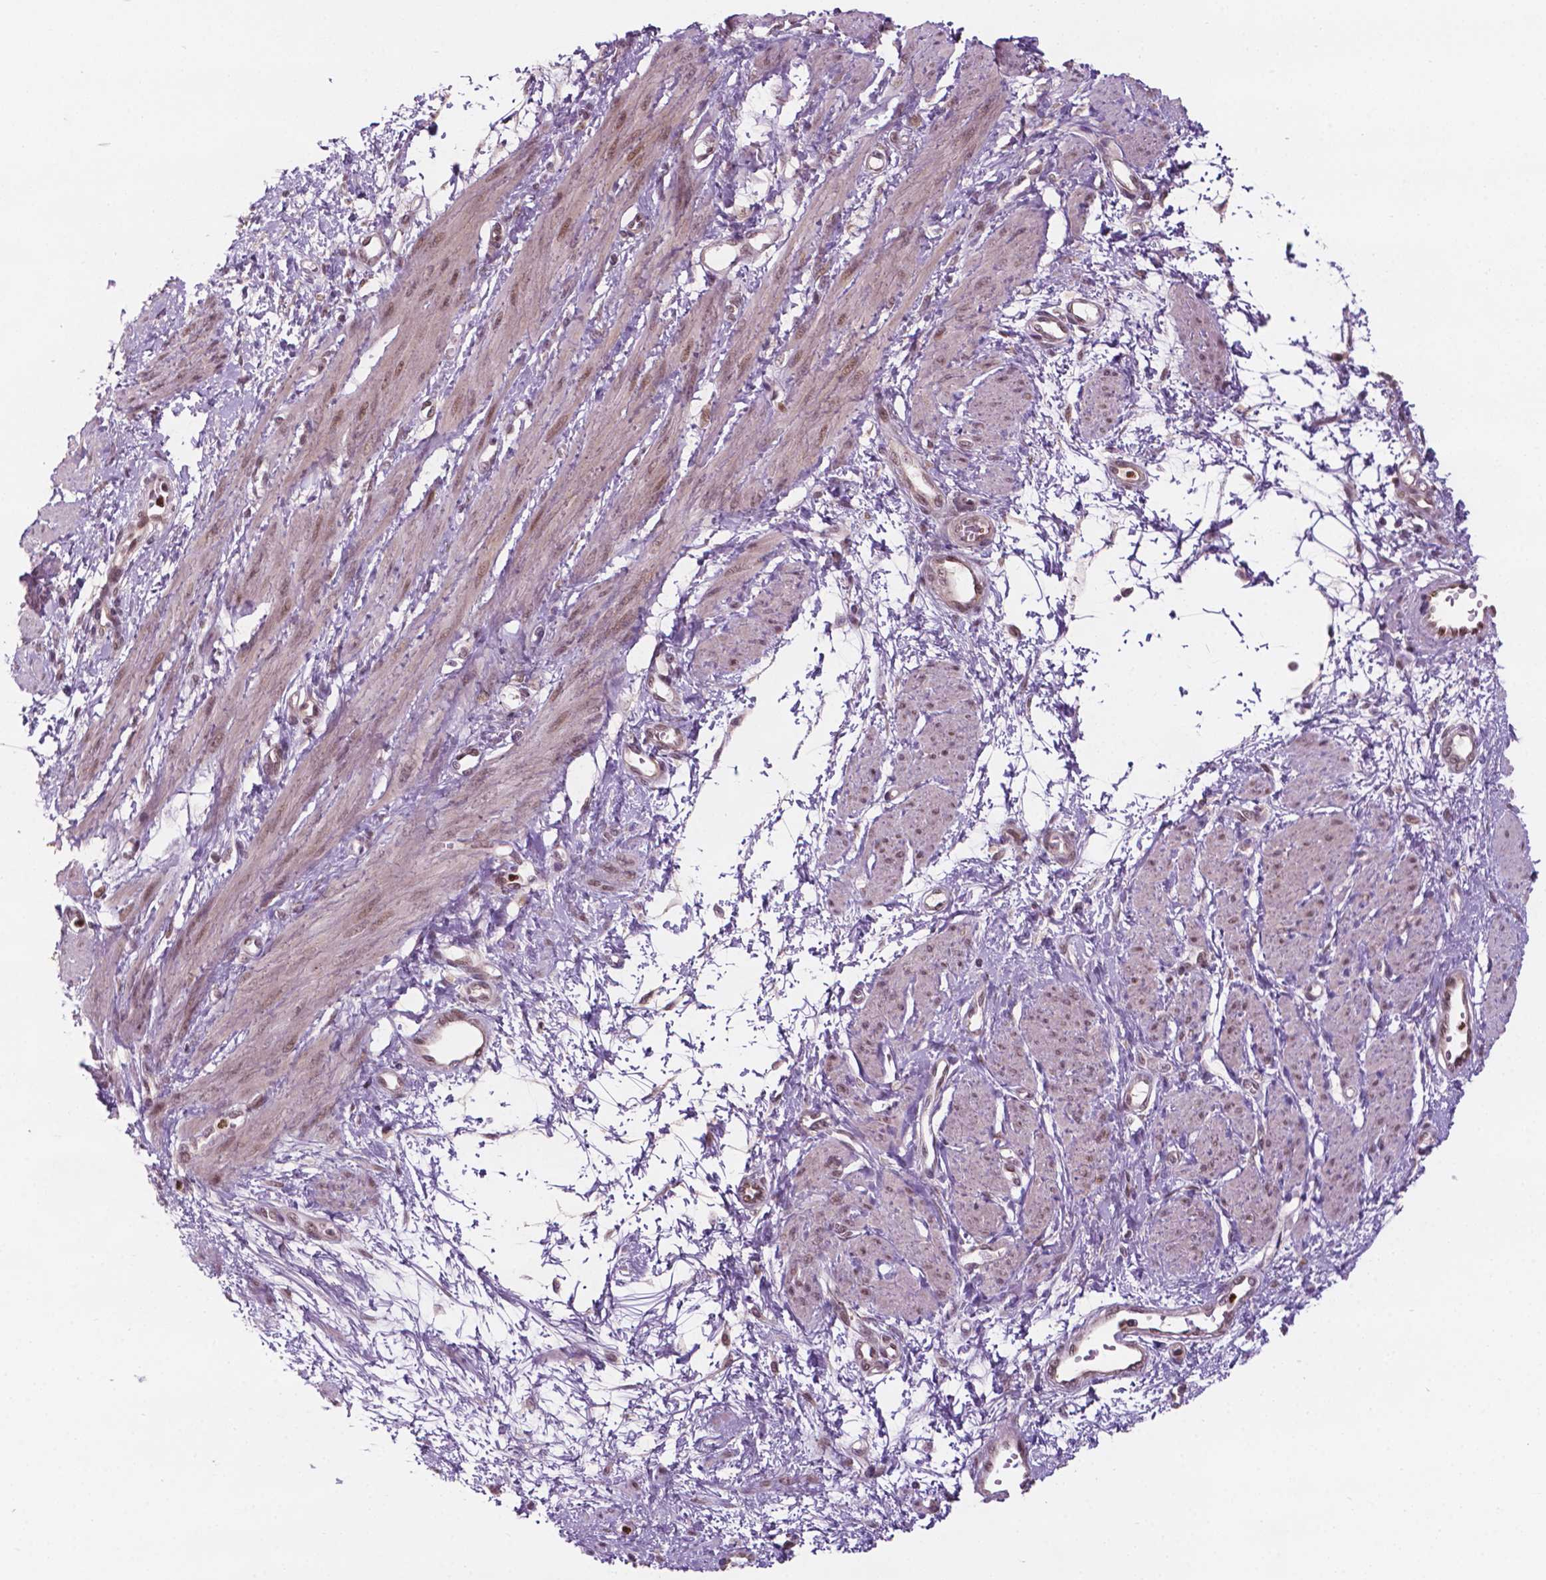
{"staining": {"intensity": "weak", "quantity": ">75%", "location": "nuclear"}, "tissue": "smooth muscle", "cell_type": "Smooth muscle cells", "image_type": "normal", "snomed": [{"axis": "morphology", "description": "Normal tissue, NOS"}, {"axis": "topography", "description": "Smooth muscle"}, {"axis": "topography", "description": "Uterus"}], "caption": "IHC (DAB (3,3'-diaminobenzidine)) staining of normal human smooth muscle demonstrates weak nuclear protein expression in approximately >75% of smooth muscle cells.", "gene": "NFAT5", "patient": {"sex": "female", "age": 39}}